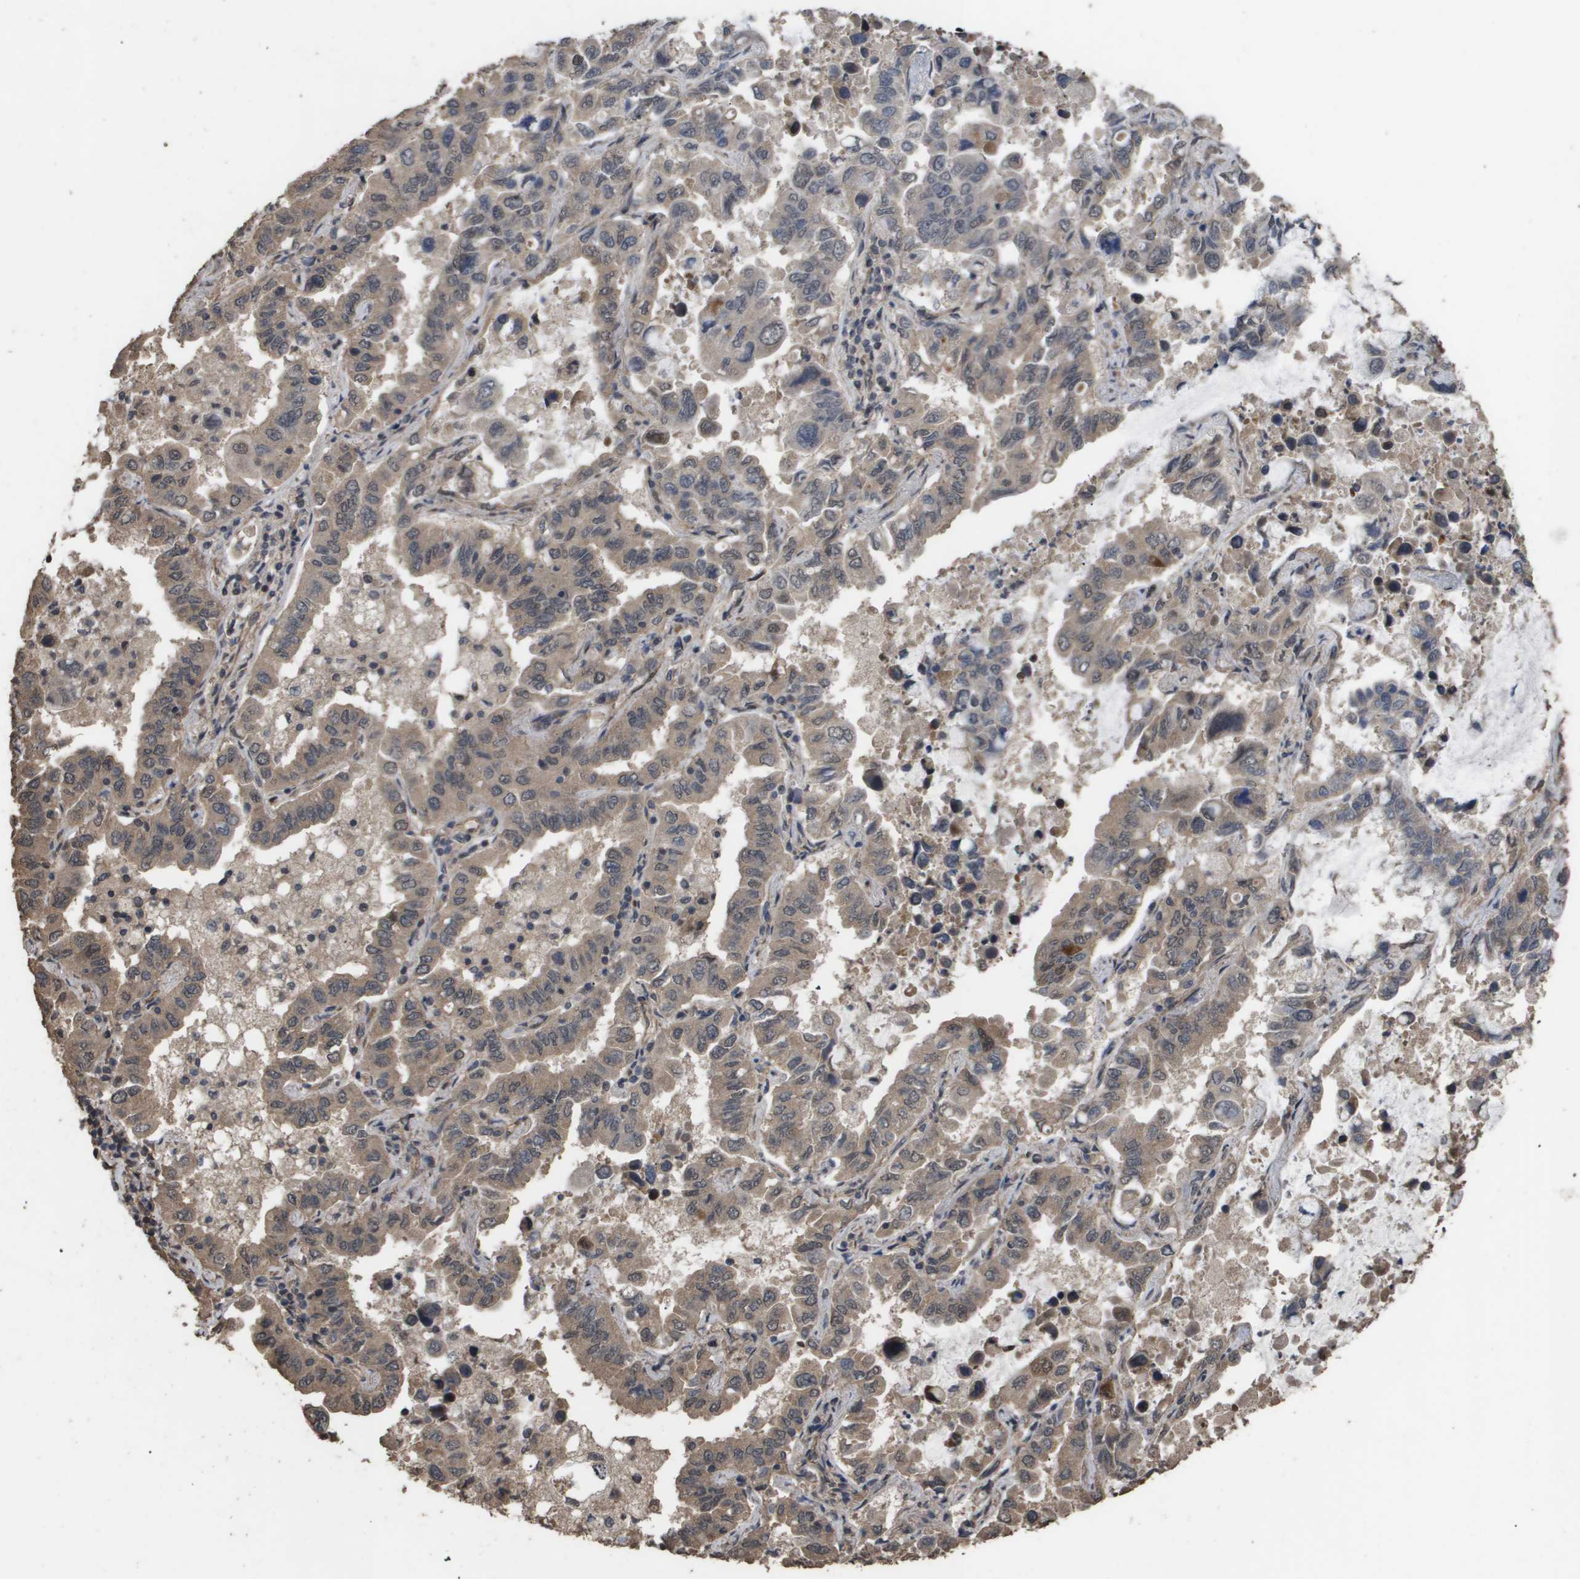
{"staining": {"intensity": "weak", "quantity": ">75%", "location": "cytoplasmic/membranous"}, "tissue": "lung cancer", "cell_type": "Tumor cells", "image_type": "cancer", "snomed": [{"axis": "morphology", "description": "Adenocarcinoma, NOS"}, {"axis": "topography", "description": "Lung"}], "caption": "Immunohistochemistry (IHC) (DAB) staining of lung cancer (adenocarcinoma) displays weak cytoplasmic/membranous protein positivity in about >75% of tumor cells.", "gene": "CUL5", "patient": {"sex": "male", "age": 64}}